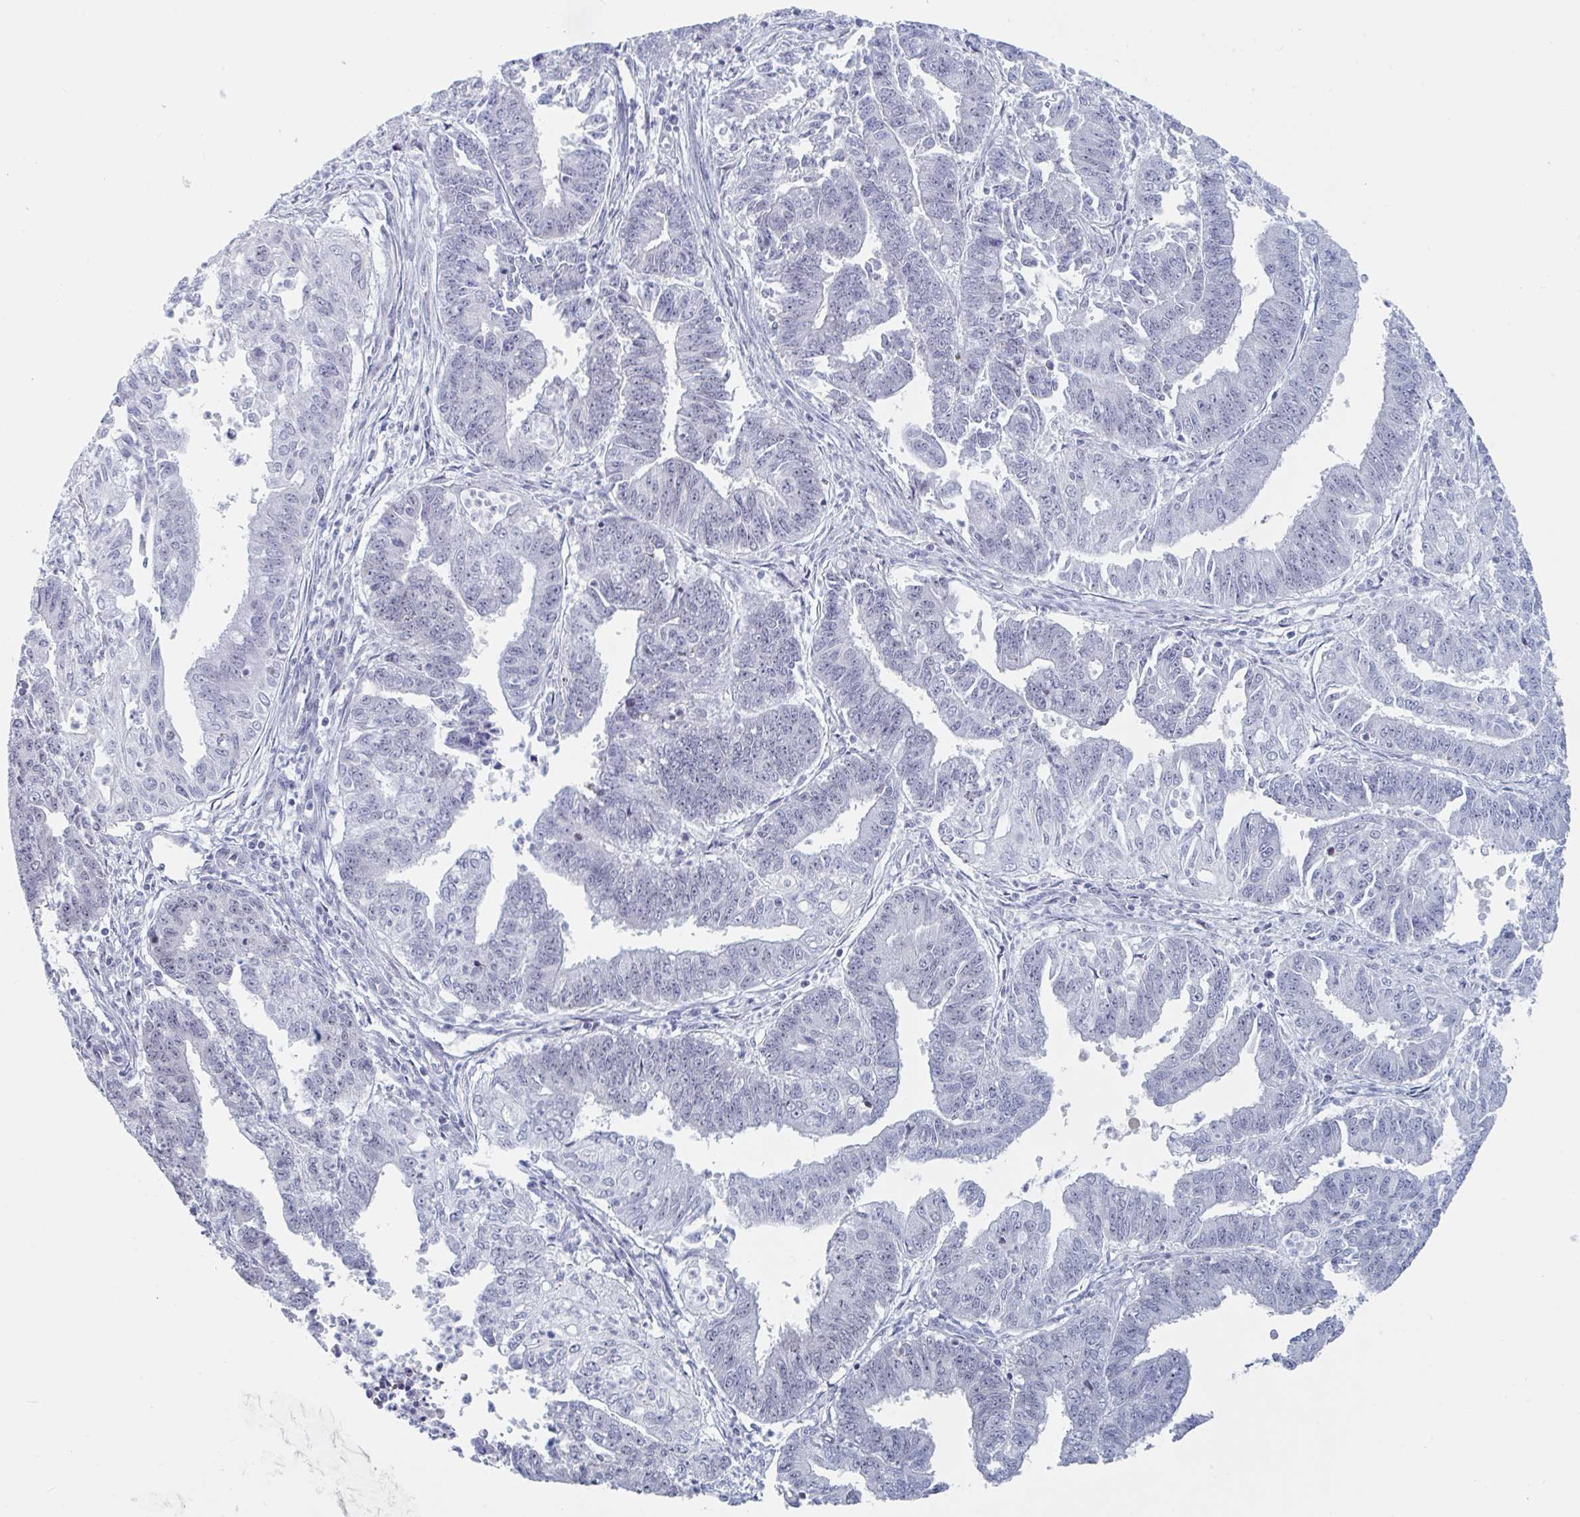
{"staining": {"intensity": "negative", "quantity": "none", "location": "none"}, "tissue": "endometrial cancer", "cell_type": "Tumor cells", "image_type": "cancer", "snomed": [{"axis": "morphology", "description": "Adenocarcinoma, NOS"}, {"axis": "topography", "description": "Endometrium"}], "caption": "A histopathology image of adenocarcinoma (endometrial) stained for a protein exhibits no brown staining in tumor cells. (DAB immunohistochemistry (IHC) with hematoxylin counter stain).", "gene": "NR1H2", "patient": {"sex": "female", "age": 73}}